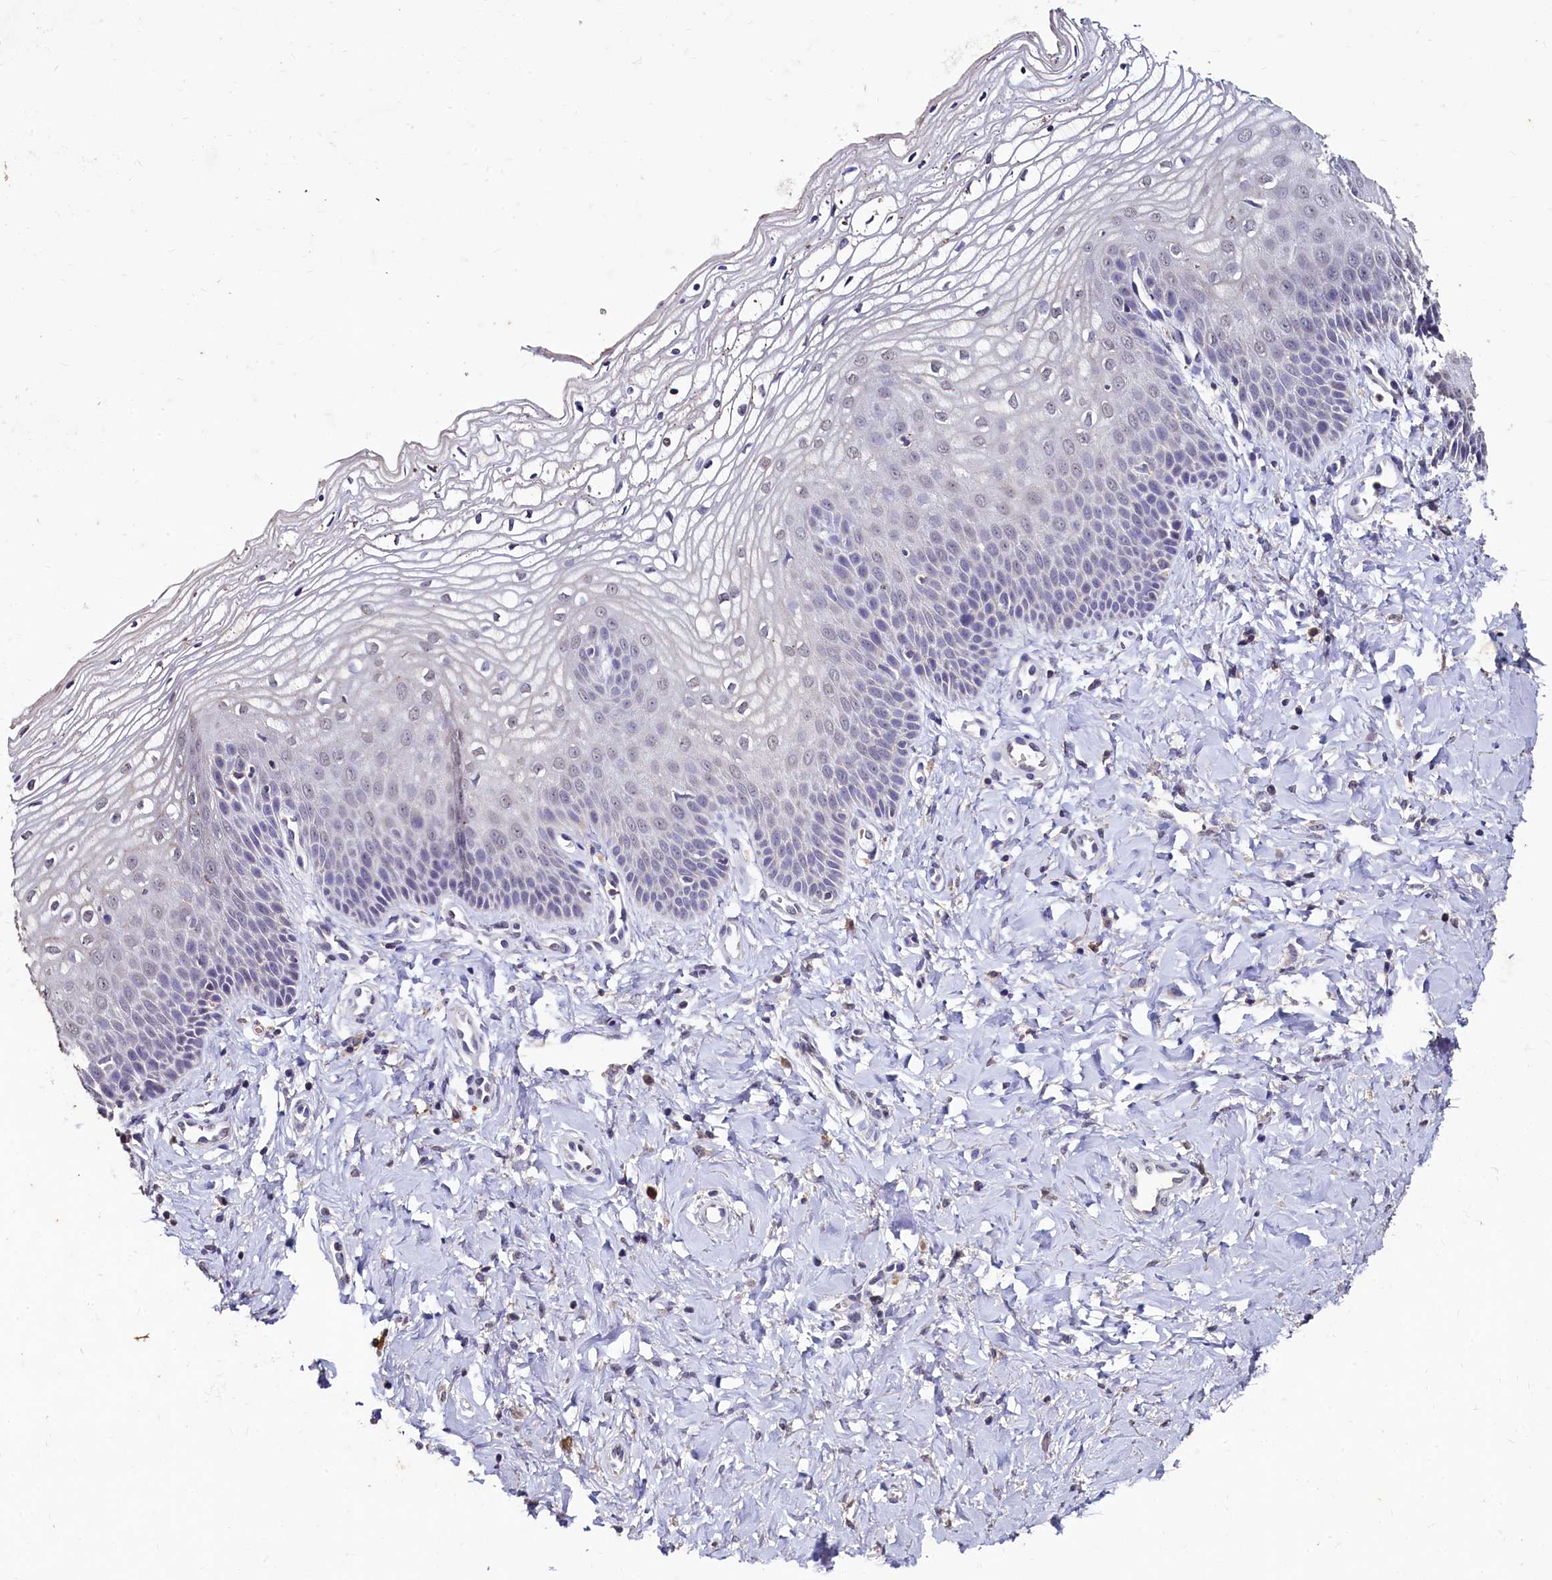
{"staining": {"intensity": "negative", "quantity": "none", "location": "none"}, "tissue": "vagina", "cell_type": "Squamous epithelial cells", "image_type": "normal", "snomed": [{"axis": "morphology", "description": "Normal tissue, NOS"}, {"axis": "topography", "description": "Vagina"}], "caption": "Protein analysis of normal vagina demonstrates no significant positivity in squamous epithelial cells.", "gene": "CSTPP1", "patient": {"sex": "female", "age": 68}}